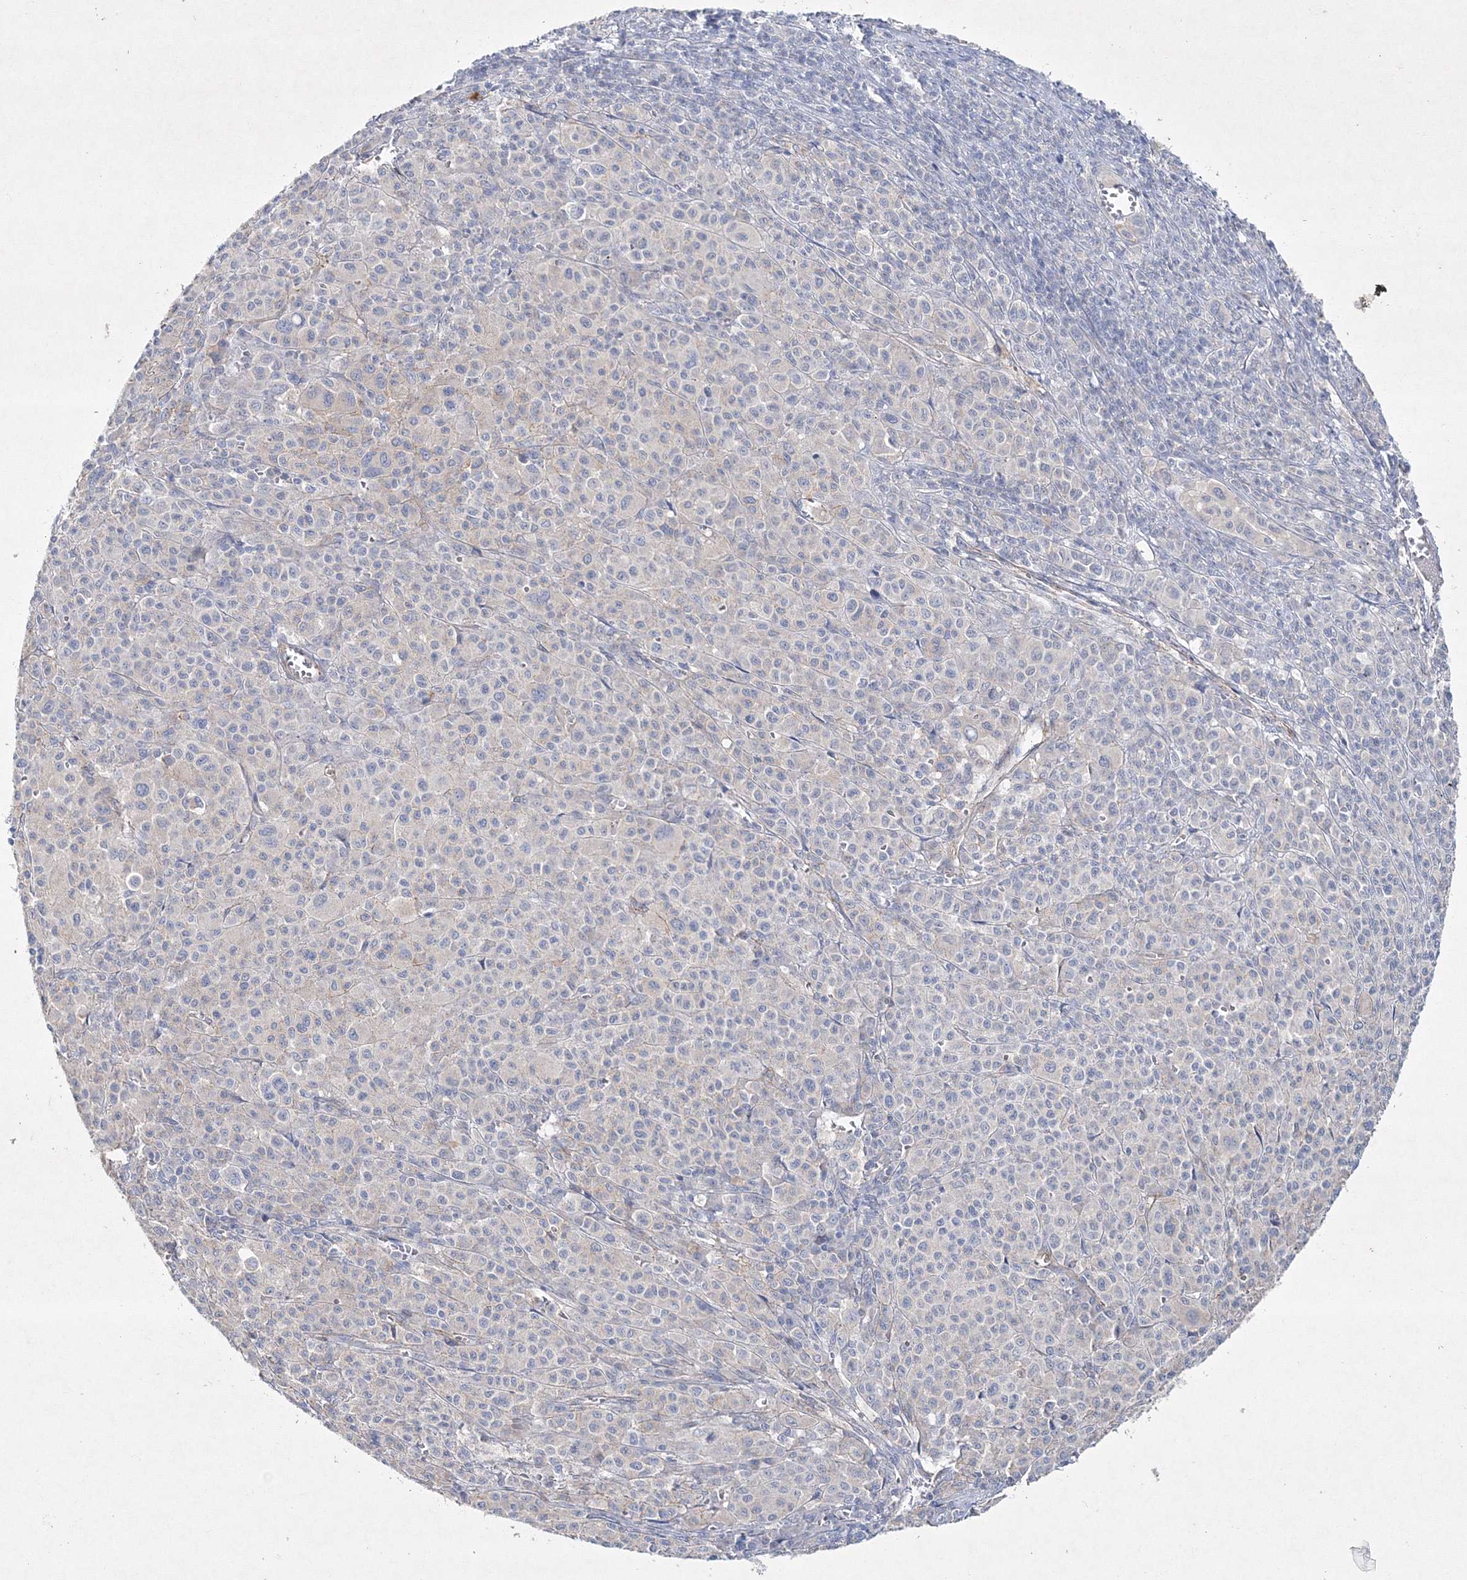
{"staining": {"intensity": "negative", "quantity": "none", "location": "none"}, "tissue": "melanoma", "cell_type": "Tumor cells", "image_type": "cancer", "snomed": [{"axis": "morphology", "description": "Malignant melanoma, Metastatic site"}, {"axis": "topography", "description": "Skin"}], "caption": "Immunohistochemical staining of human malignant melanoma (metastatic site) exhibits no significant positivity in tumor cells.", "gene": "NAA40", "patient": {"sex": "female", "age": 74}}